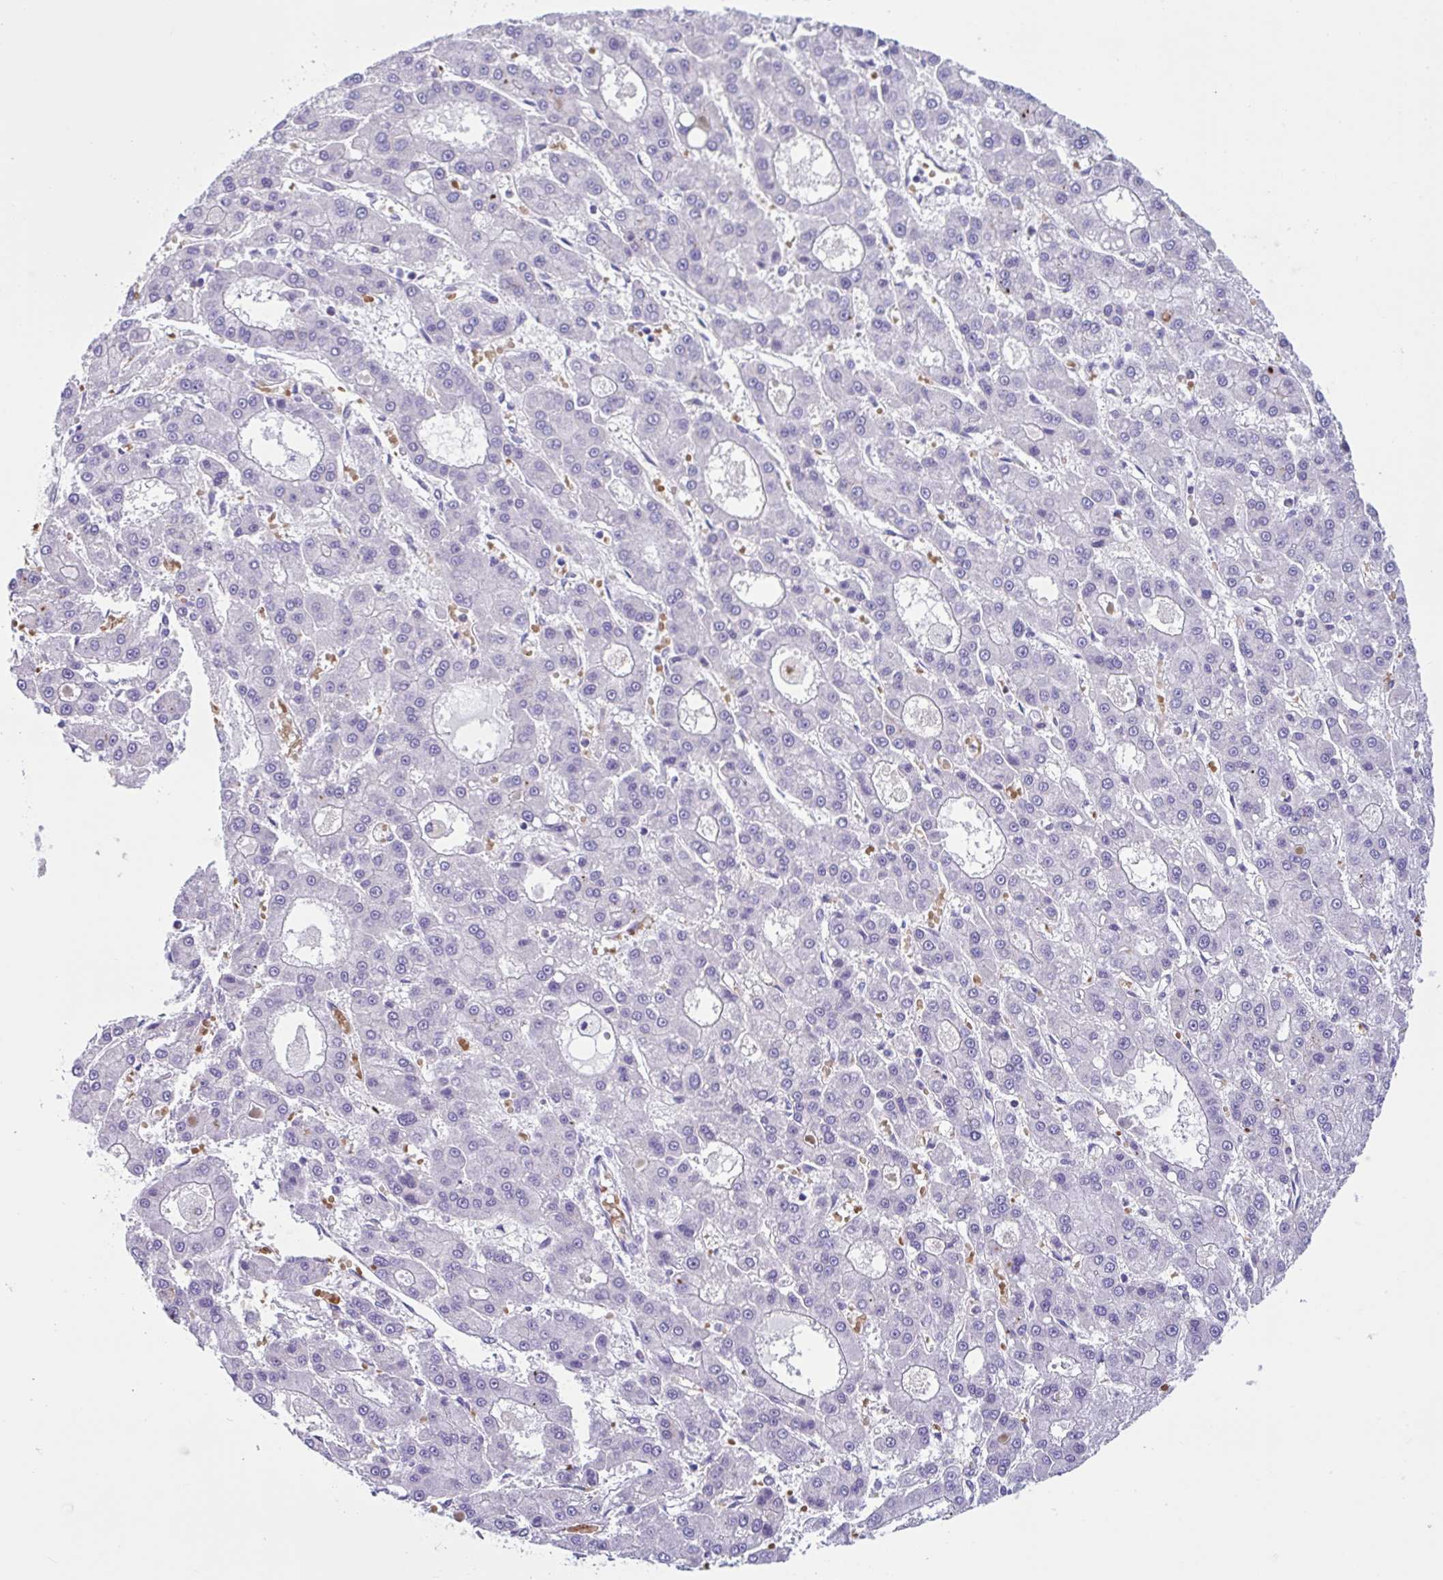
{"staining": {"intensity": "negative", "quantity": "none", "location": "none"}, "tissue": "liver cancer", "cell_type": "Tumor cells", "image_type": "cancer", "snomed": [{"axis": "morphology", "description": "Carcinoma, Hepatocellular, NOS"}, {"axis": "topography", "description": "Liver"}], "caption": "A histopathology image of human liver cancer (hepatocellular carcinoma) is negative for staining in tumor cells.", "gene": "TMEM79", "patient": {"sex": "male", "age": 70}}